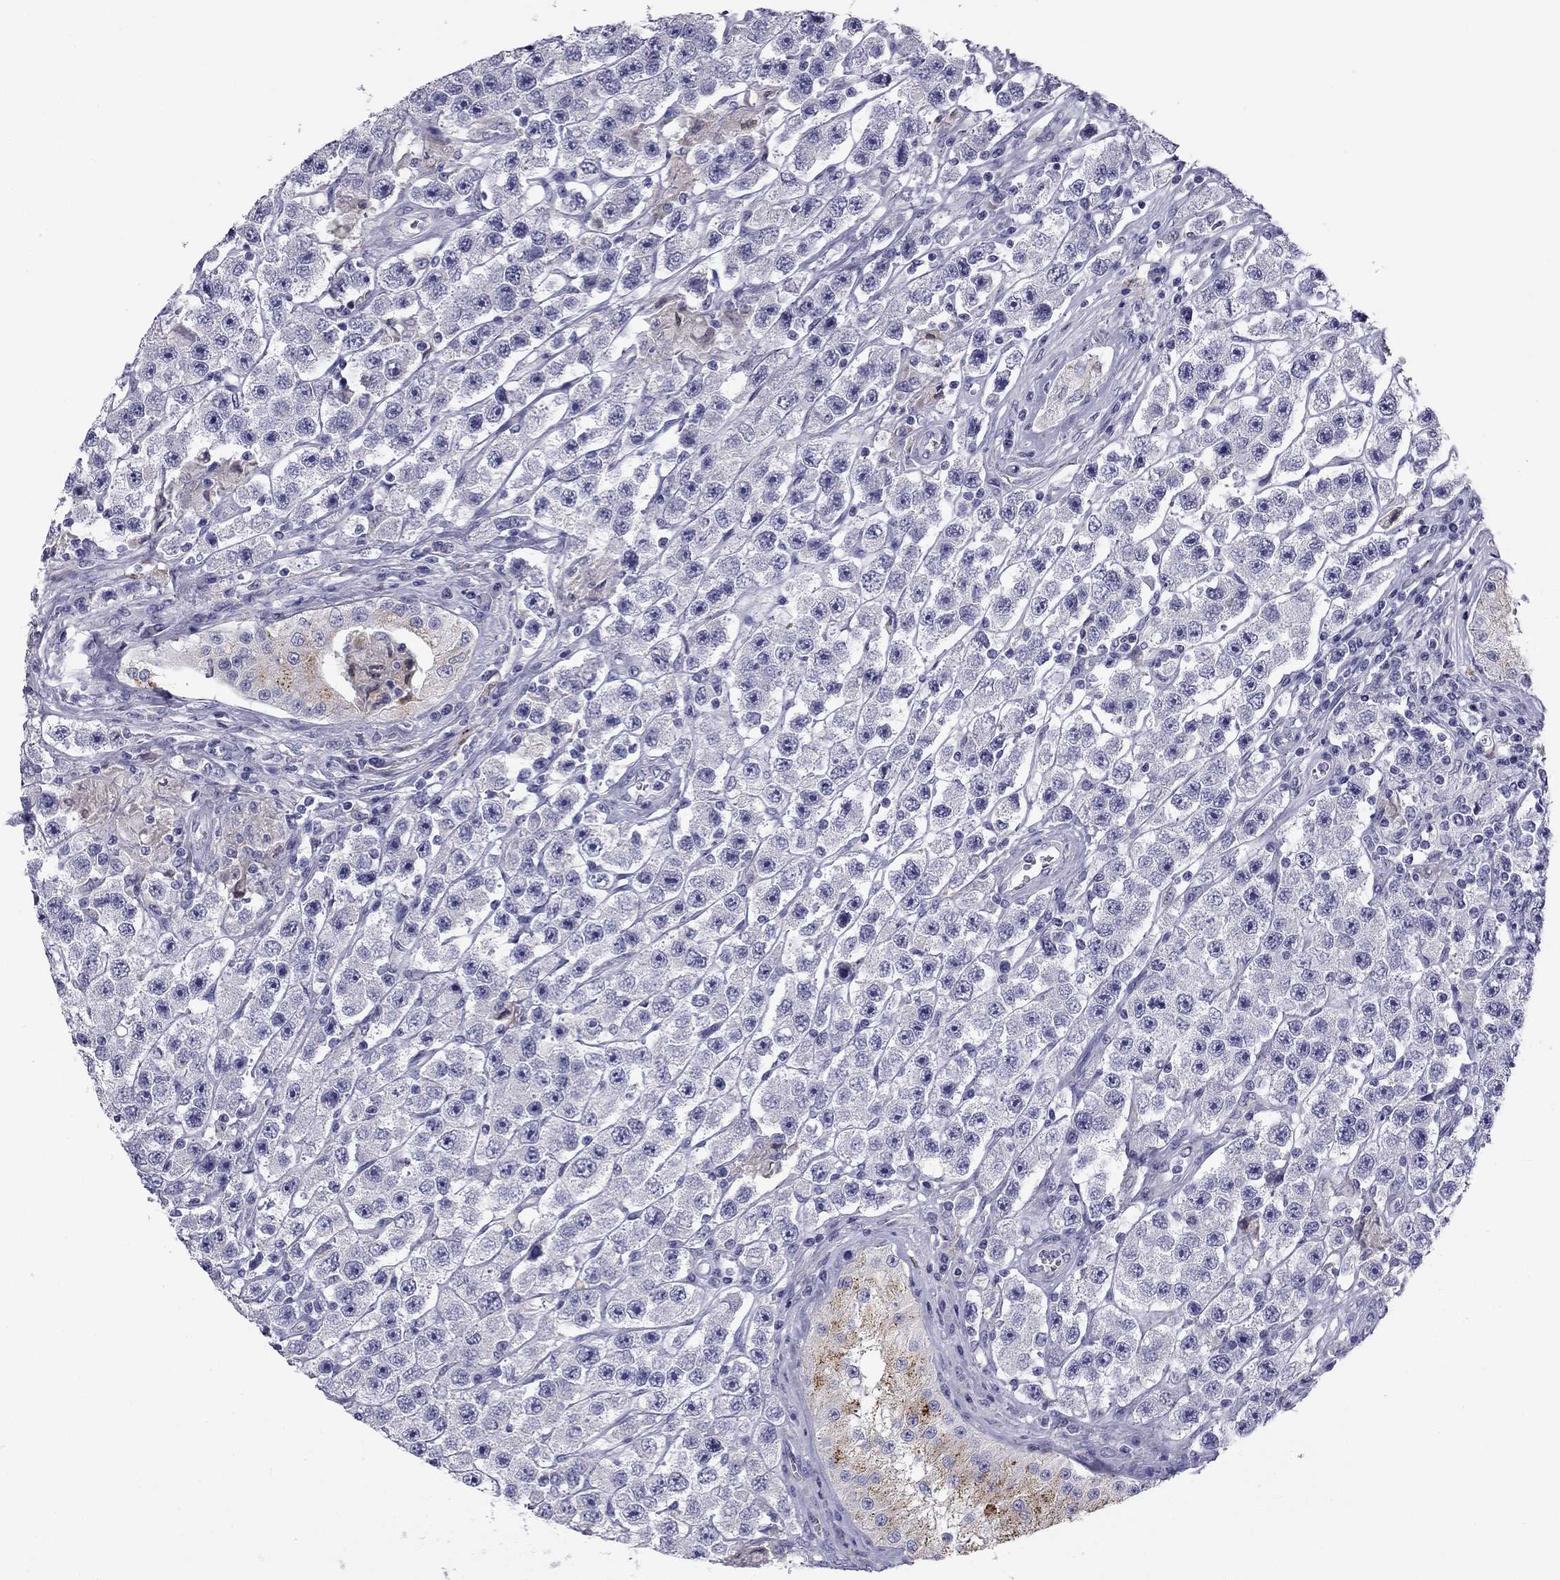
{"staining": {"intensity": "negative", "quantity": "none", "location": "none"}, "tissue": "testis cancer", "cell_type": "Tumor cells", "image_type": "cancer", "snomed": [{"axis": "morphology", "description": "Seminoma, NOS"}, {"axis": "topography", "description": "Testis"}], "caption": "DAB immunohistochemical staining of seminoma (testis) exhibits no significant expression in tumor cells.", "gene": "CLPSL2", "patient": {"sex": "male", "age": 45}}